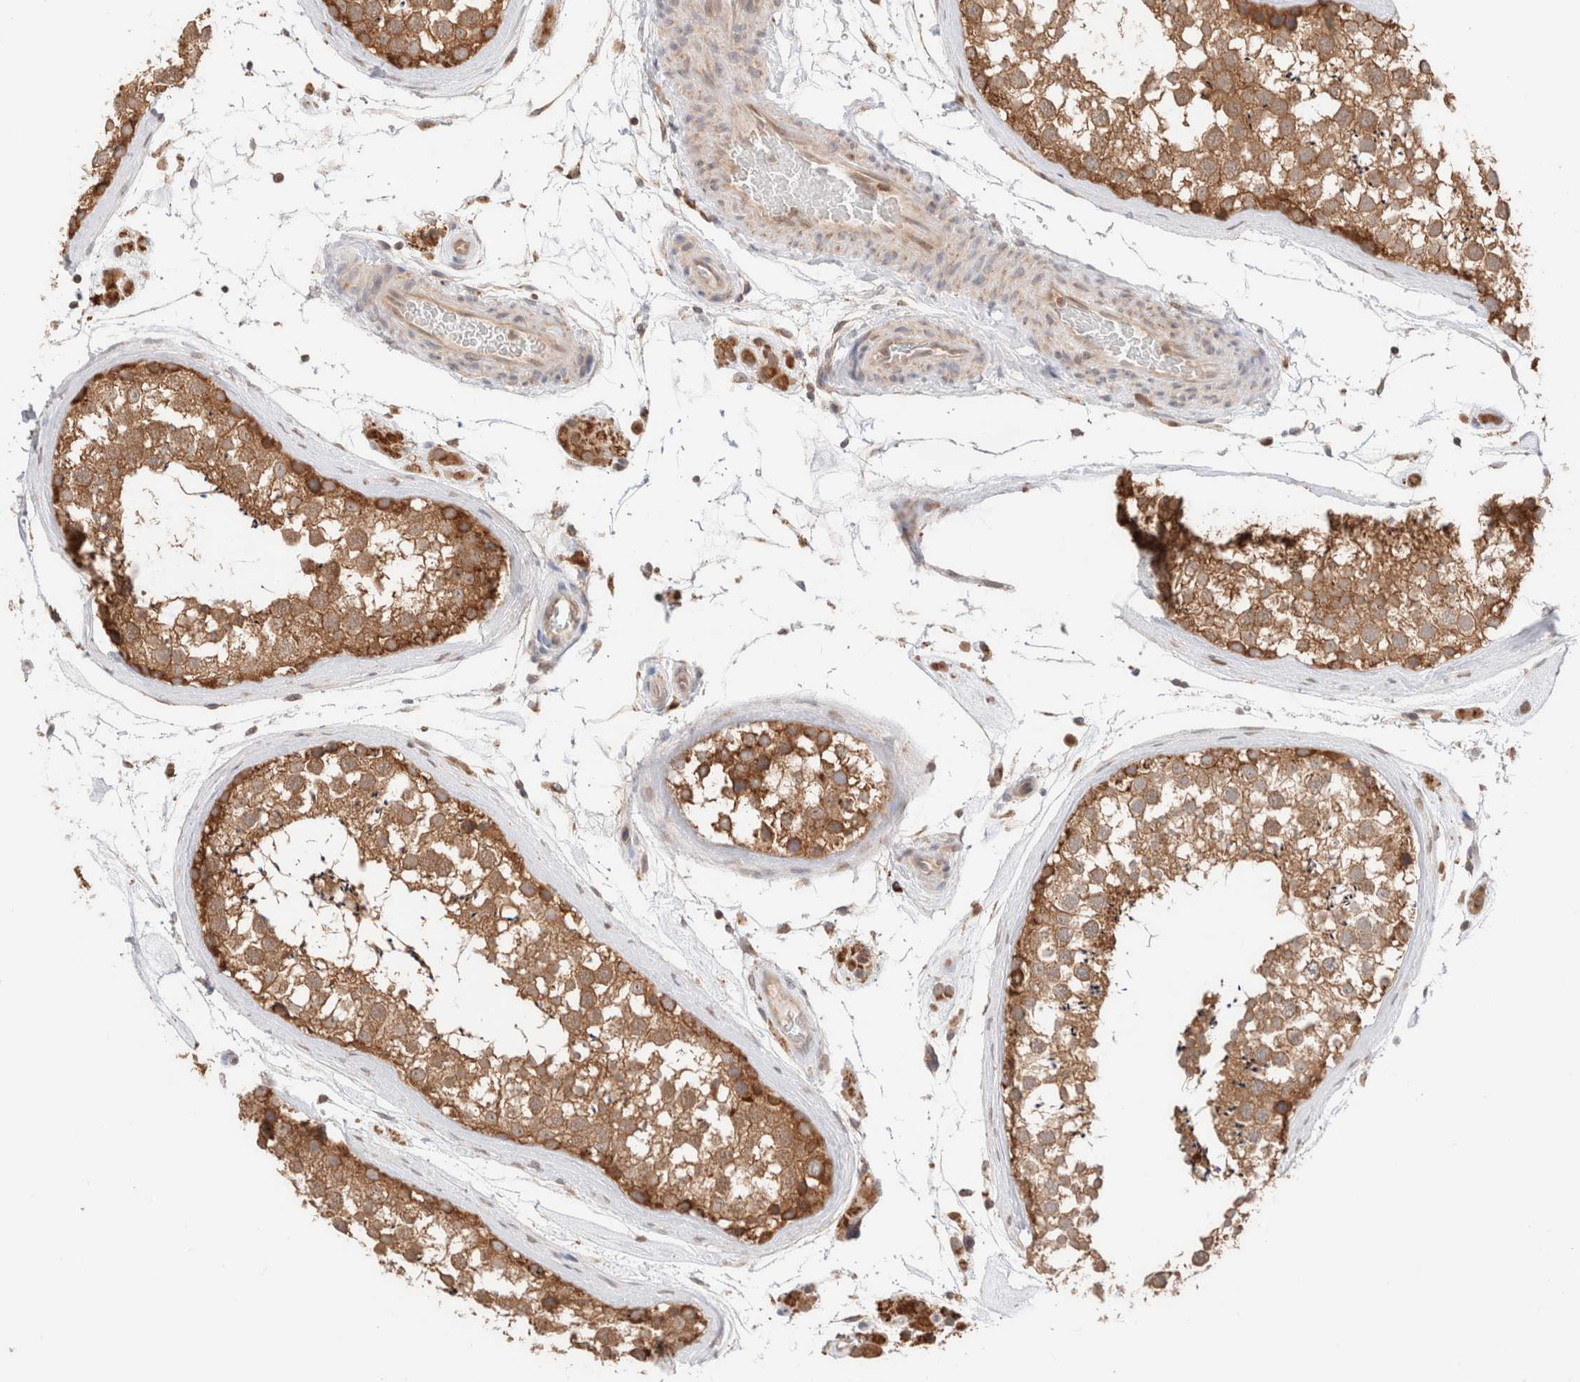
{"staining": {"intensity": "moderate", "quantity": ">75%", "location": "cytoplasmic/membranous"}, "tissue": "testis", "cell_type": "Cells in seminiferous ducts", "image_type": "normal", "snomed": [{"axis": "morphology", "description": "Normal tissue, NOS"}, {"axis": "topography", "description": "Testis"}], "caption": "Cells in seminiferous ducts demonstrate moderate cytoplasmic/membranous expression in approximately >75% of cells in unremarkable testis. (Stains: DAB in brown, nuclei in blue, Microscopy: brightfield microscopy at high magnification).", "gene": "XKR4", "patient": {"sex": "male", "age": 46}}